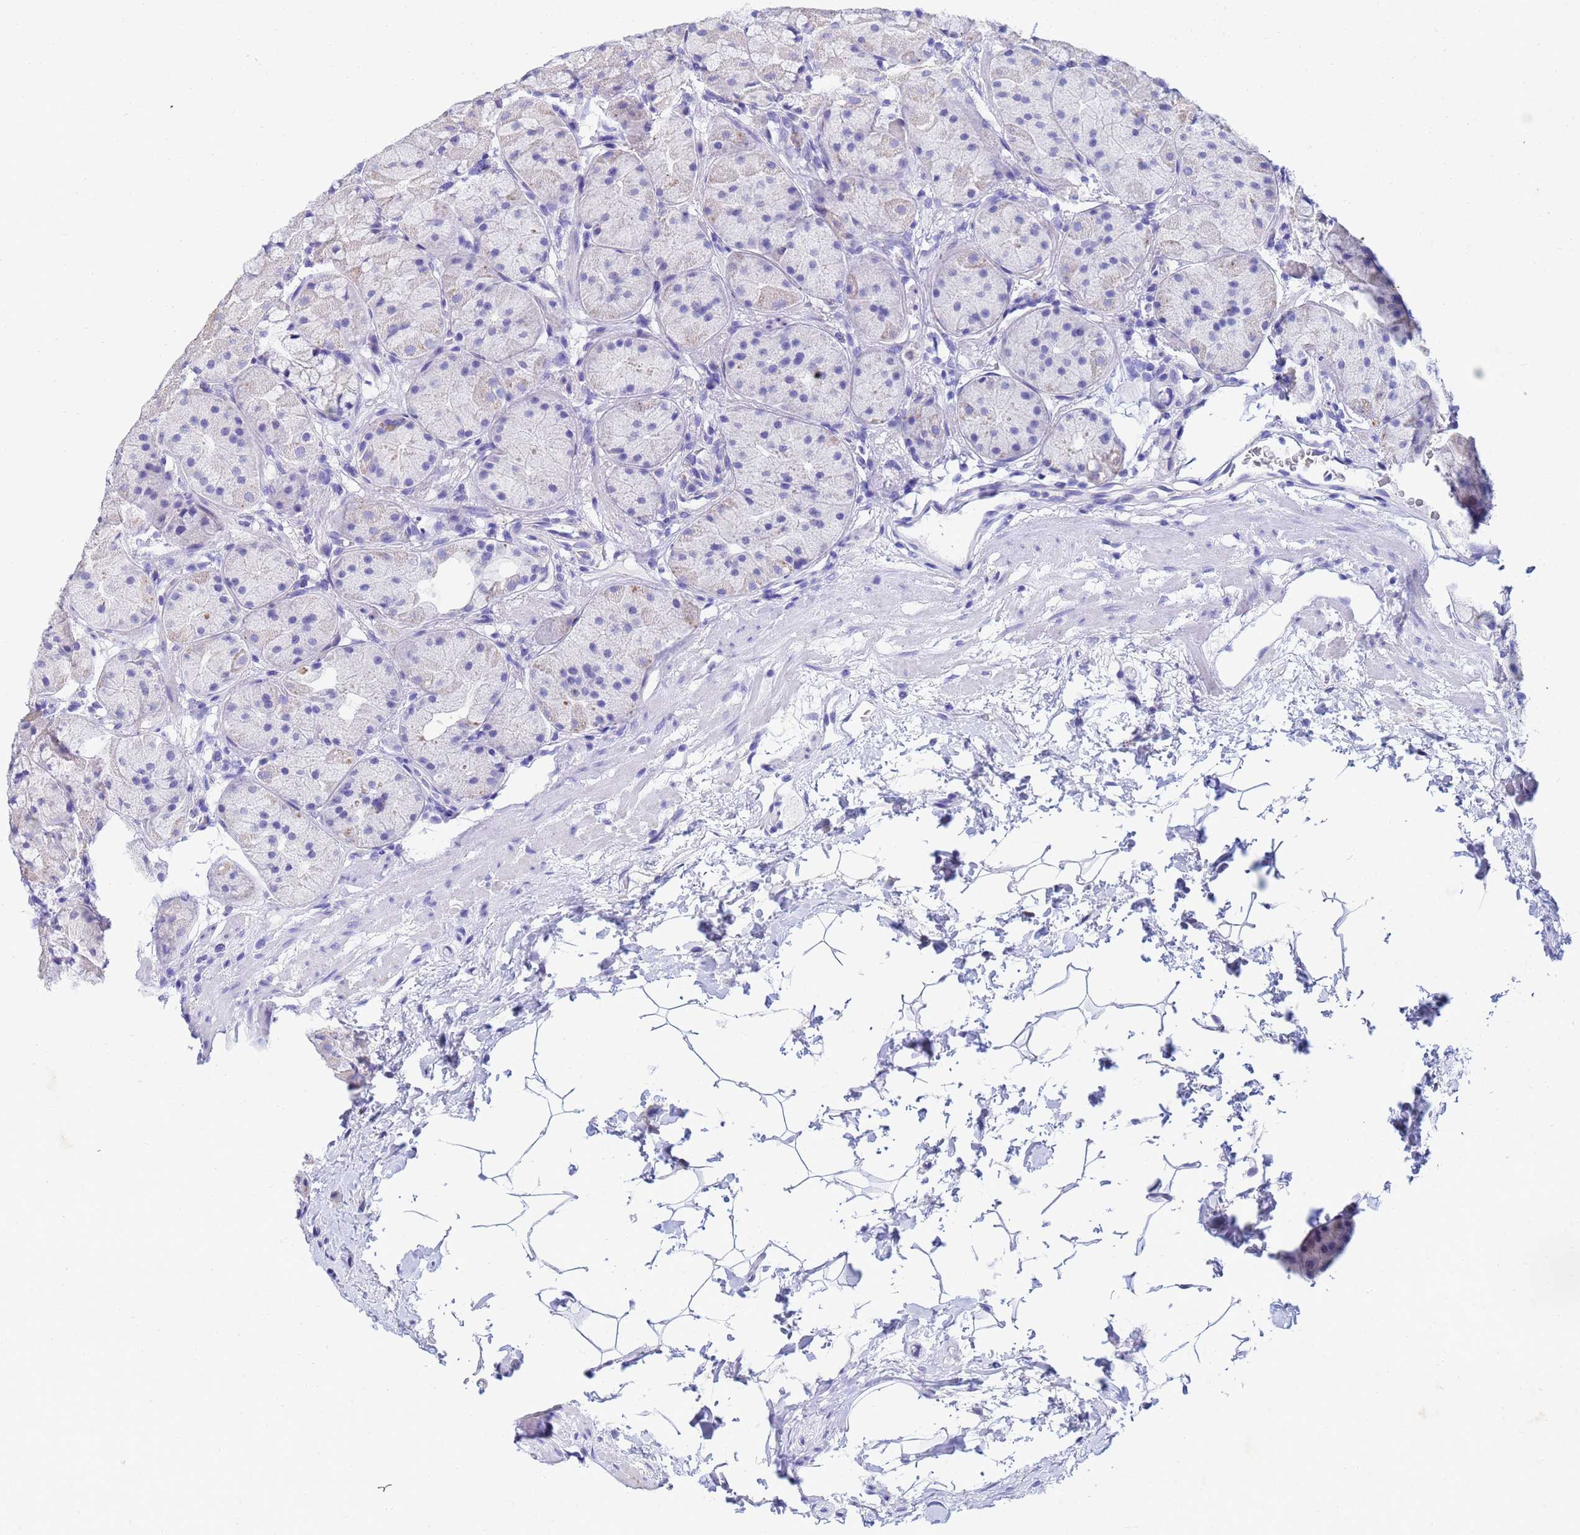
{"staining": {"intensity": "negative", "quantity": "none", "location": "none"}, "tissue": "stomach", "cell_type": "Glandular cells", "image_type": "normal", "snomed": [{"axis": "morphology", "description": "Normal tissue, NOS"}, {"axis": "topography", "description": "Stomach"}], "caption": "This is an immunohistochemistry (IHC) histopathology image of normal stomach. There is no staining in glandular cells.", "gene": "CSTB", "patient": {"sex": "male", "age": 57}}